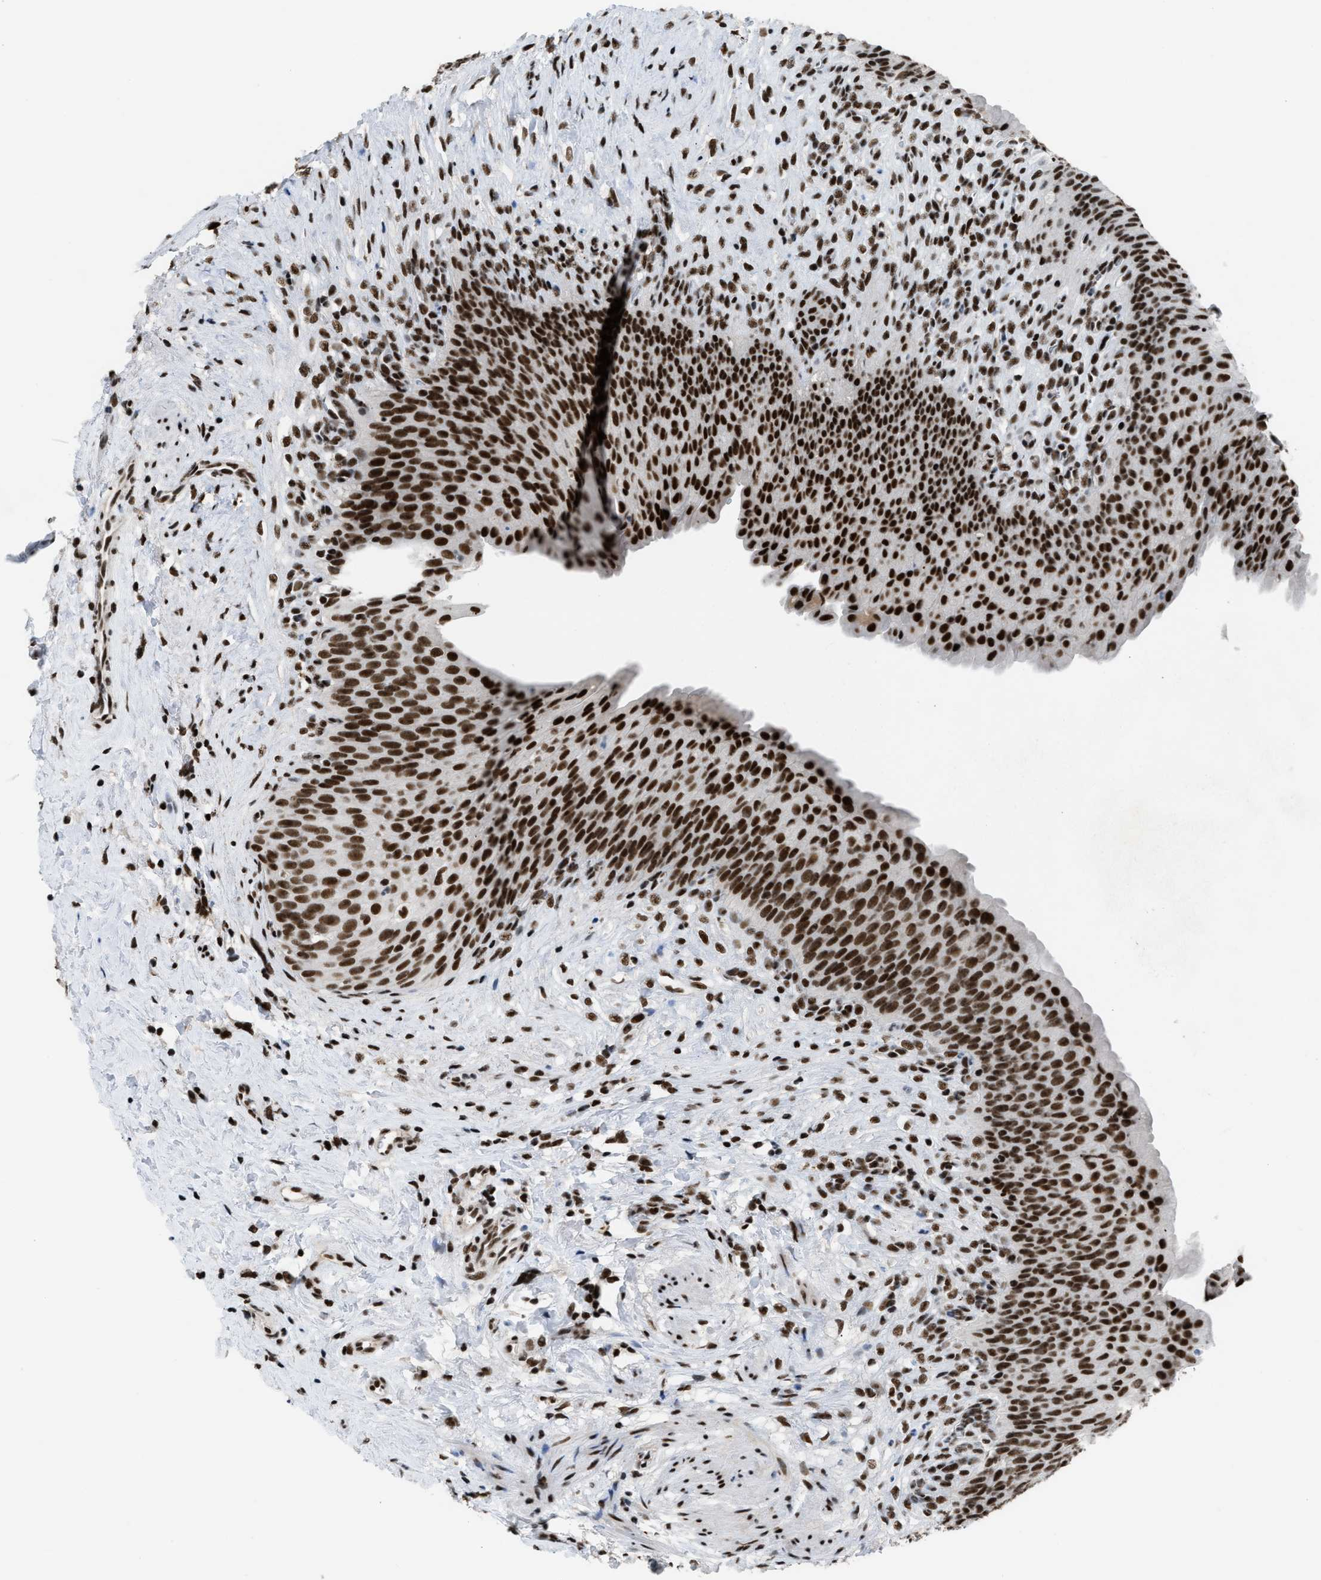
{"staining": {"intensity": "strong", "quantity": ">75%", "location": "nuclear"}, "tissue": "urinary bladder", "cell_type": "Urothelial cells", "image_type": "normal", "snomed": [{"axis": "morphology", "description": "Normal tissue, NOS"}, {"axis": "topography", "description": "Urinary bladder"}], "caption": "Immunohistochemical staining of unremarkable urinary bladder displays high levels of strong nuclear staining in approximately >75% of urothelial cells.", "gene": "SCAF4", "patient": {"sex": "female", "age": 79}}